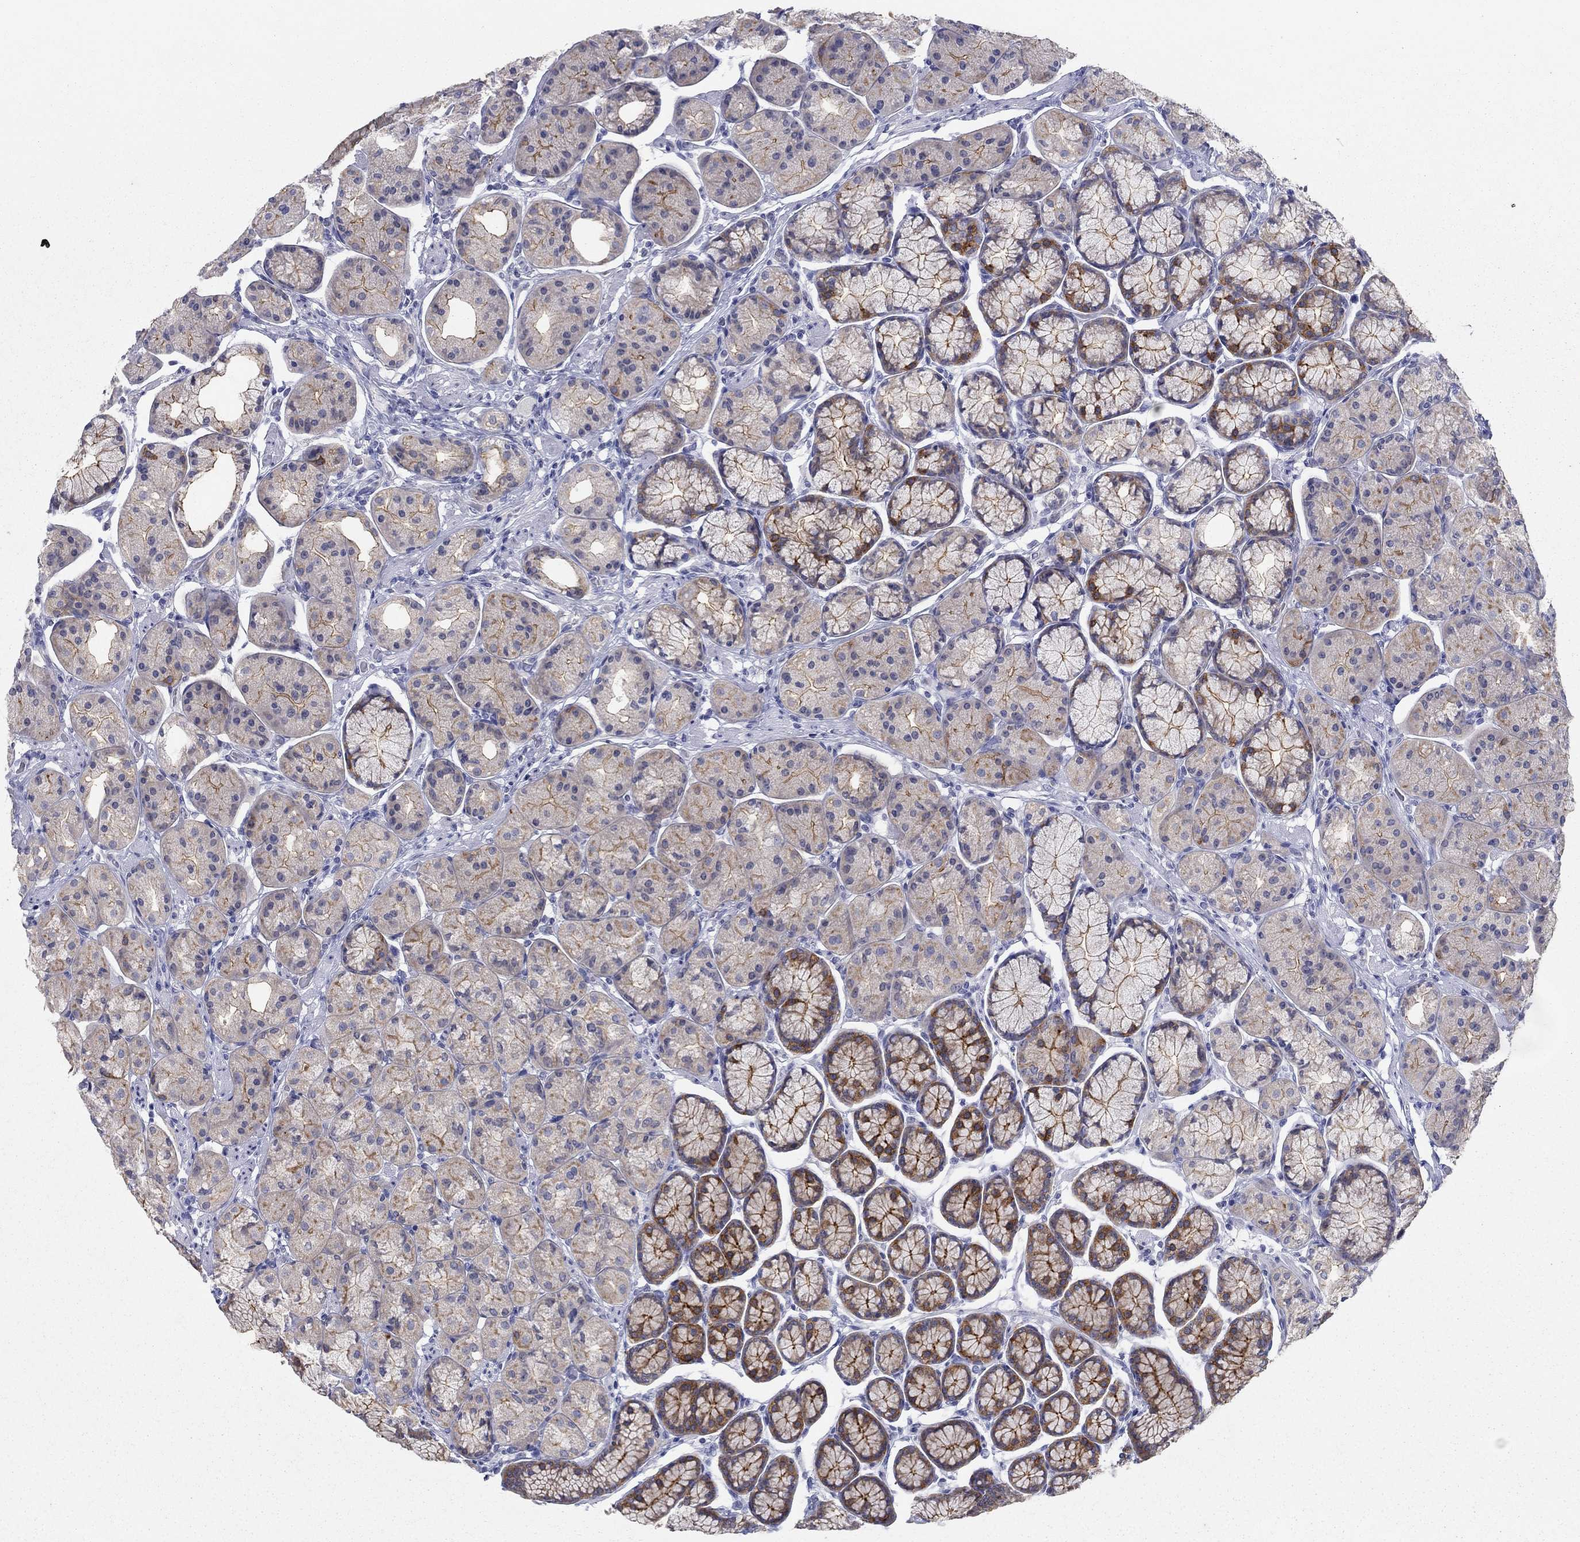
{"staining": {"intensity": "moderate", "quantity": ">75%", "location": "cytoplasmic/membranous"}, "tissue": "stomach", "cell_type": "Glandular cells", "image_type": "normal", "snomed": [{"axis": "morphology", "description": "Normal tissue, NOS"}, {"axis": "morphology", "description": "Adenocarcinoma, NOS"}, {"axis": "morphology", "description": "Adenocarcinoma, High grade"}, {"axis": "topography", "description": "Stomach, upper"}, {"axis": "topography", "description": "Stomach"}], "caption": "Immunohistochemical staining of normal human stomach displays medium levels of moderate cytoplasmic/membranous positivity in approximately >75% of glandular cells. The protein is stained brown, and the nuclei are stained in blue (DAB IHC with brightfield microscopy, high magnification).", "gene": "PLS1", "patient": {"sex": "female", "age": 65}}